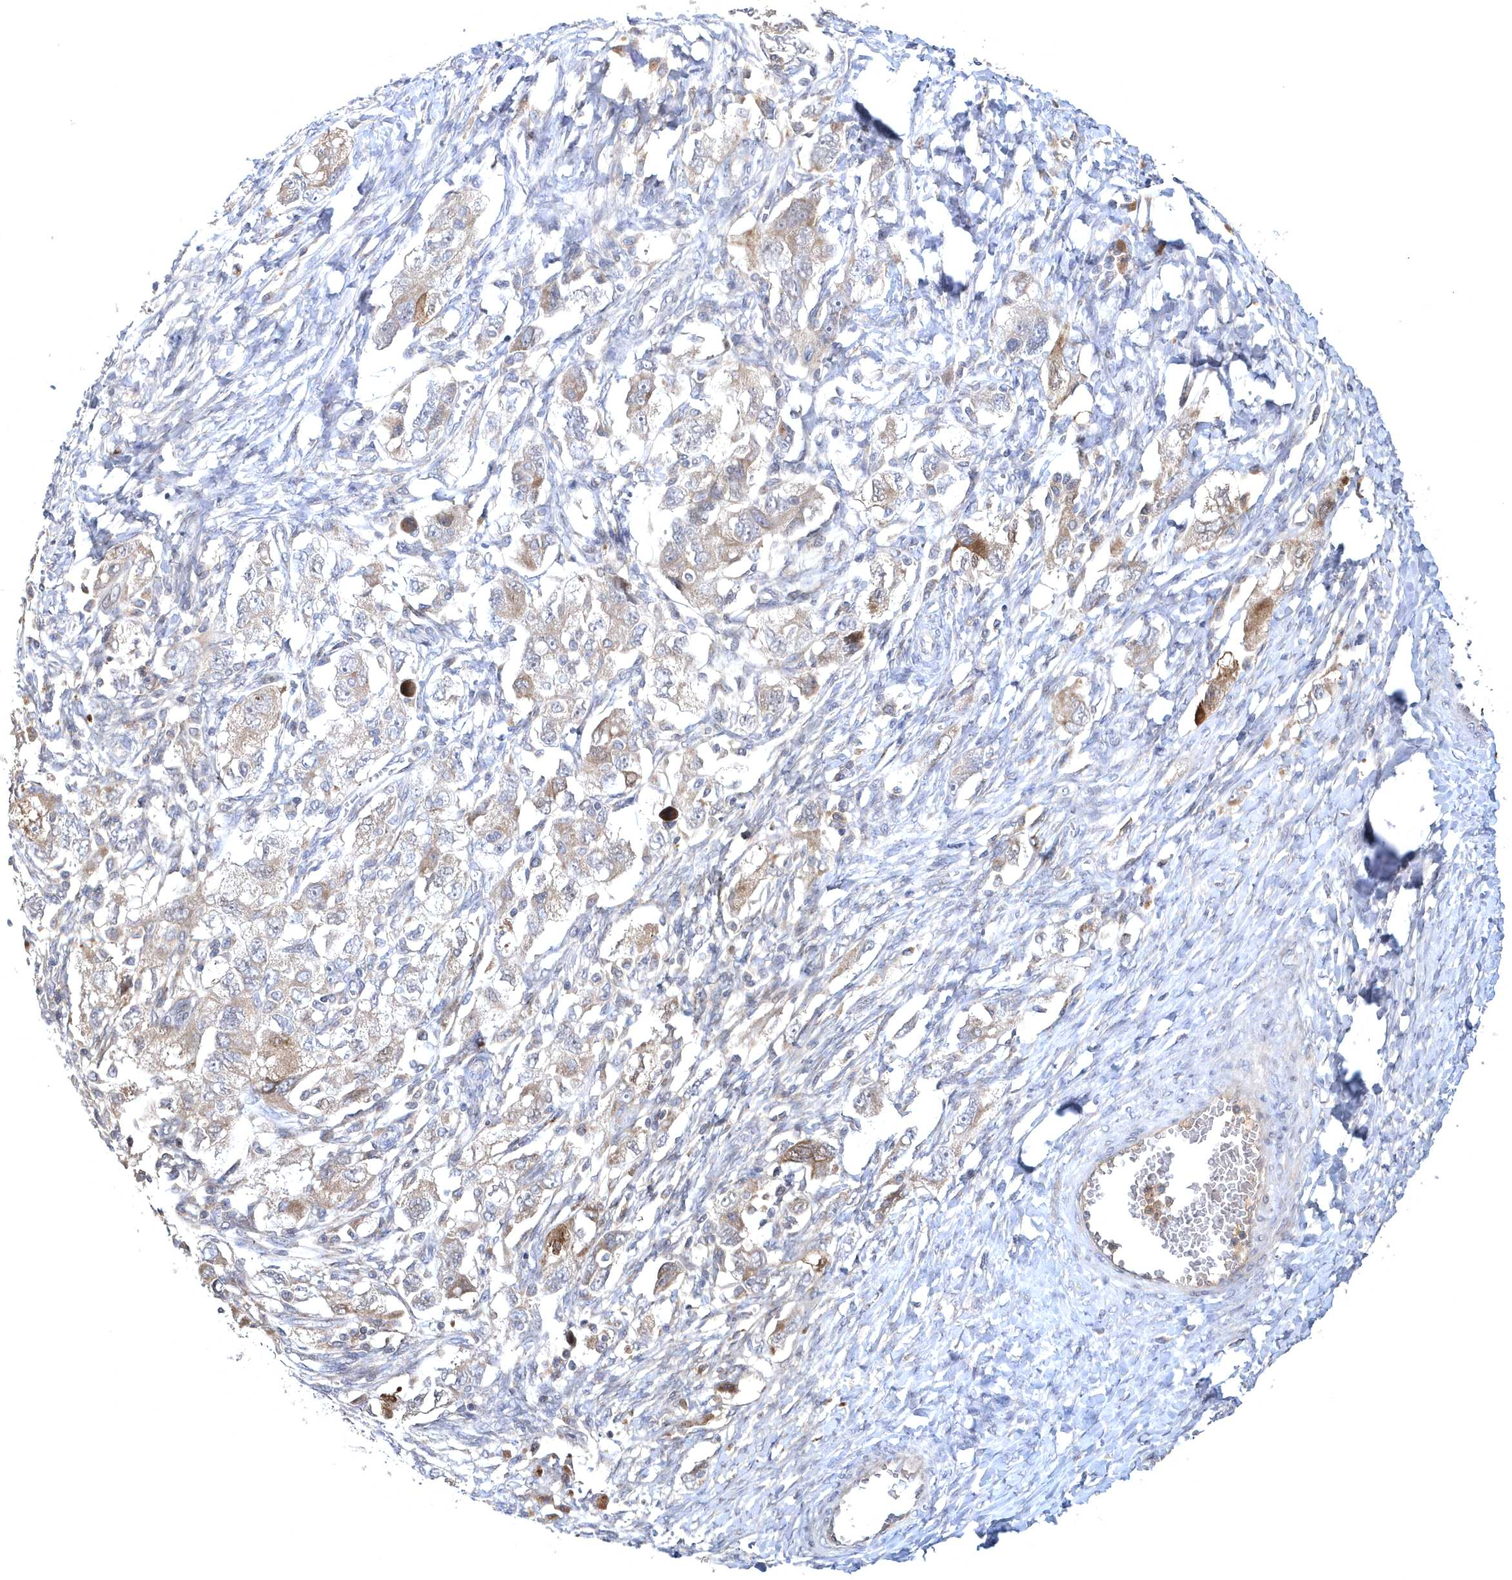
{"staining": {"intensity": "weak", "quantity": "25%-75%", "location": "cytoplasmic/membranous"}, "tissue": "ovarian cancer", "cell_type": "Tumor cells", "image_type": "cancer", "snomed": [{"axis": "morphology", "description": "Carcinoma, NOS"}, {"axis": "morphology", "description": "Cystadenocarcinoma, serous, NOS"}, {"axis": "topography", "description": "Ovary"}], "caption": "Immunohistochemistry staining of ovarian cancer, which exhibits low levels of weak cytoplasmic/membranous expression in approximately 25%-75% of tumor cells indicating weak cytoplasmic/membranous protein positivity. The staining was performed using DAB (3,3'-diaminobenzidine) (brown) for protein detection and nuclei were counterstained in hematoxylin (blue).", "gene": "HMGCS1", "patient": {"sex": "female", "age": 69}}